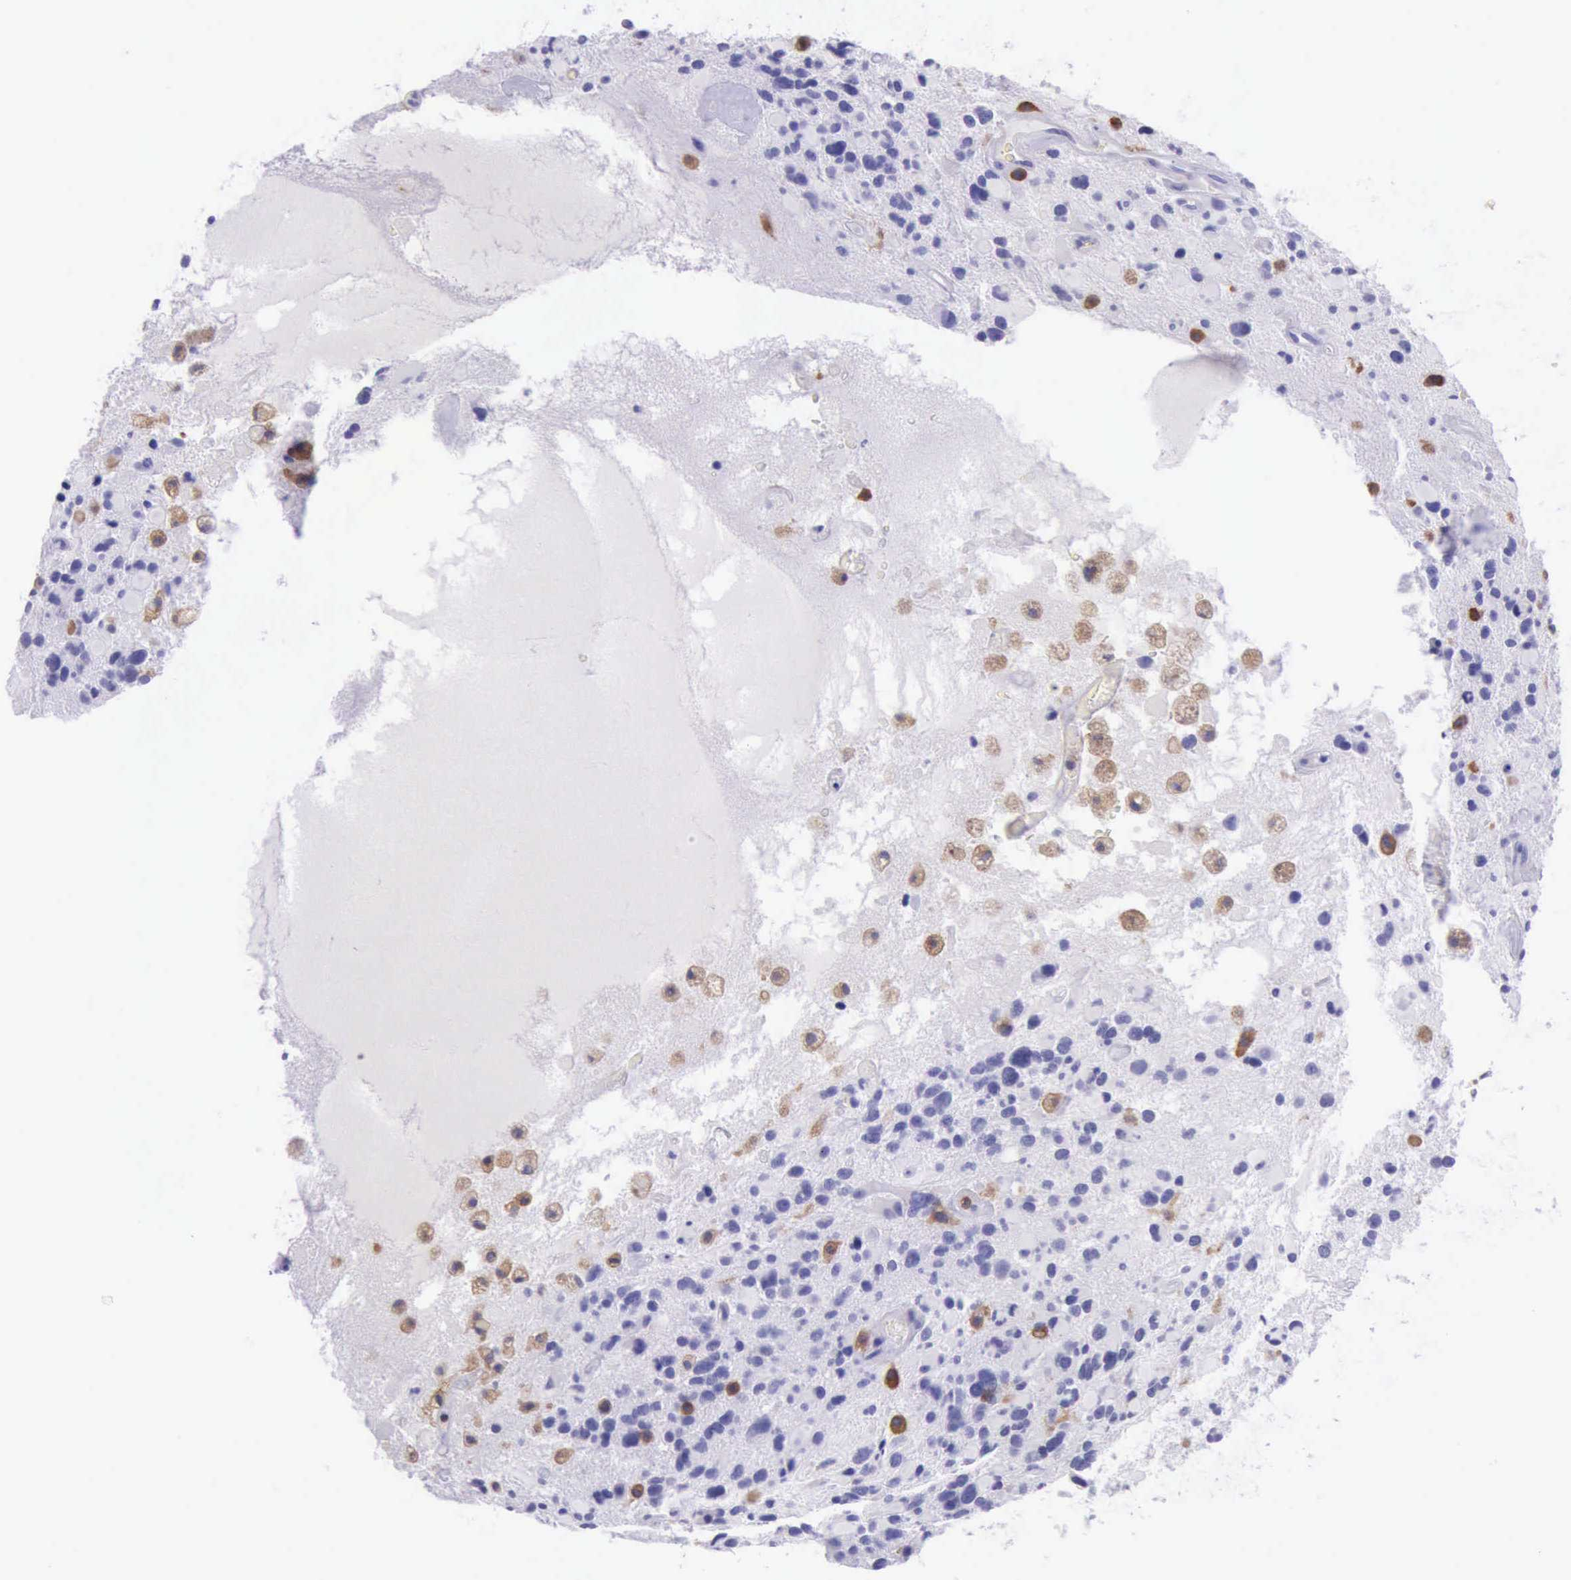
{"staining": {"intensity": "moderate", "quantity": "<25%", "location": "cytoplasmic/membranous"}, "tissue": "glioma", "cell_type": "Tumor cells", "image_type": "cancer", "snomed": [{"axis": "morphology", "description": "Glioma, malignant, High grade"}, {"axis": "topography", "description": "Brain"}], "caption": "This photomicrograph demonstrates IHC staining of glioma, with low moderate cytoplasmic/membranous expression in approximately <25% of tumor cells.", "gene": "BTK", "patient": {"sex": "female", "age": 37}}